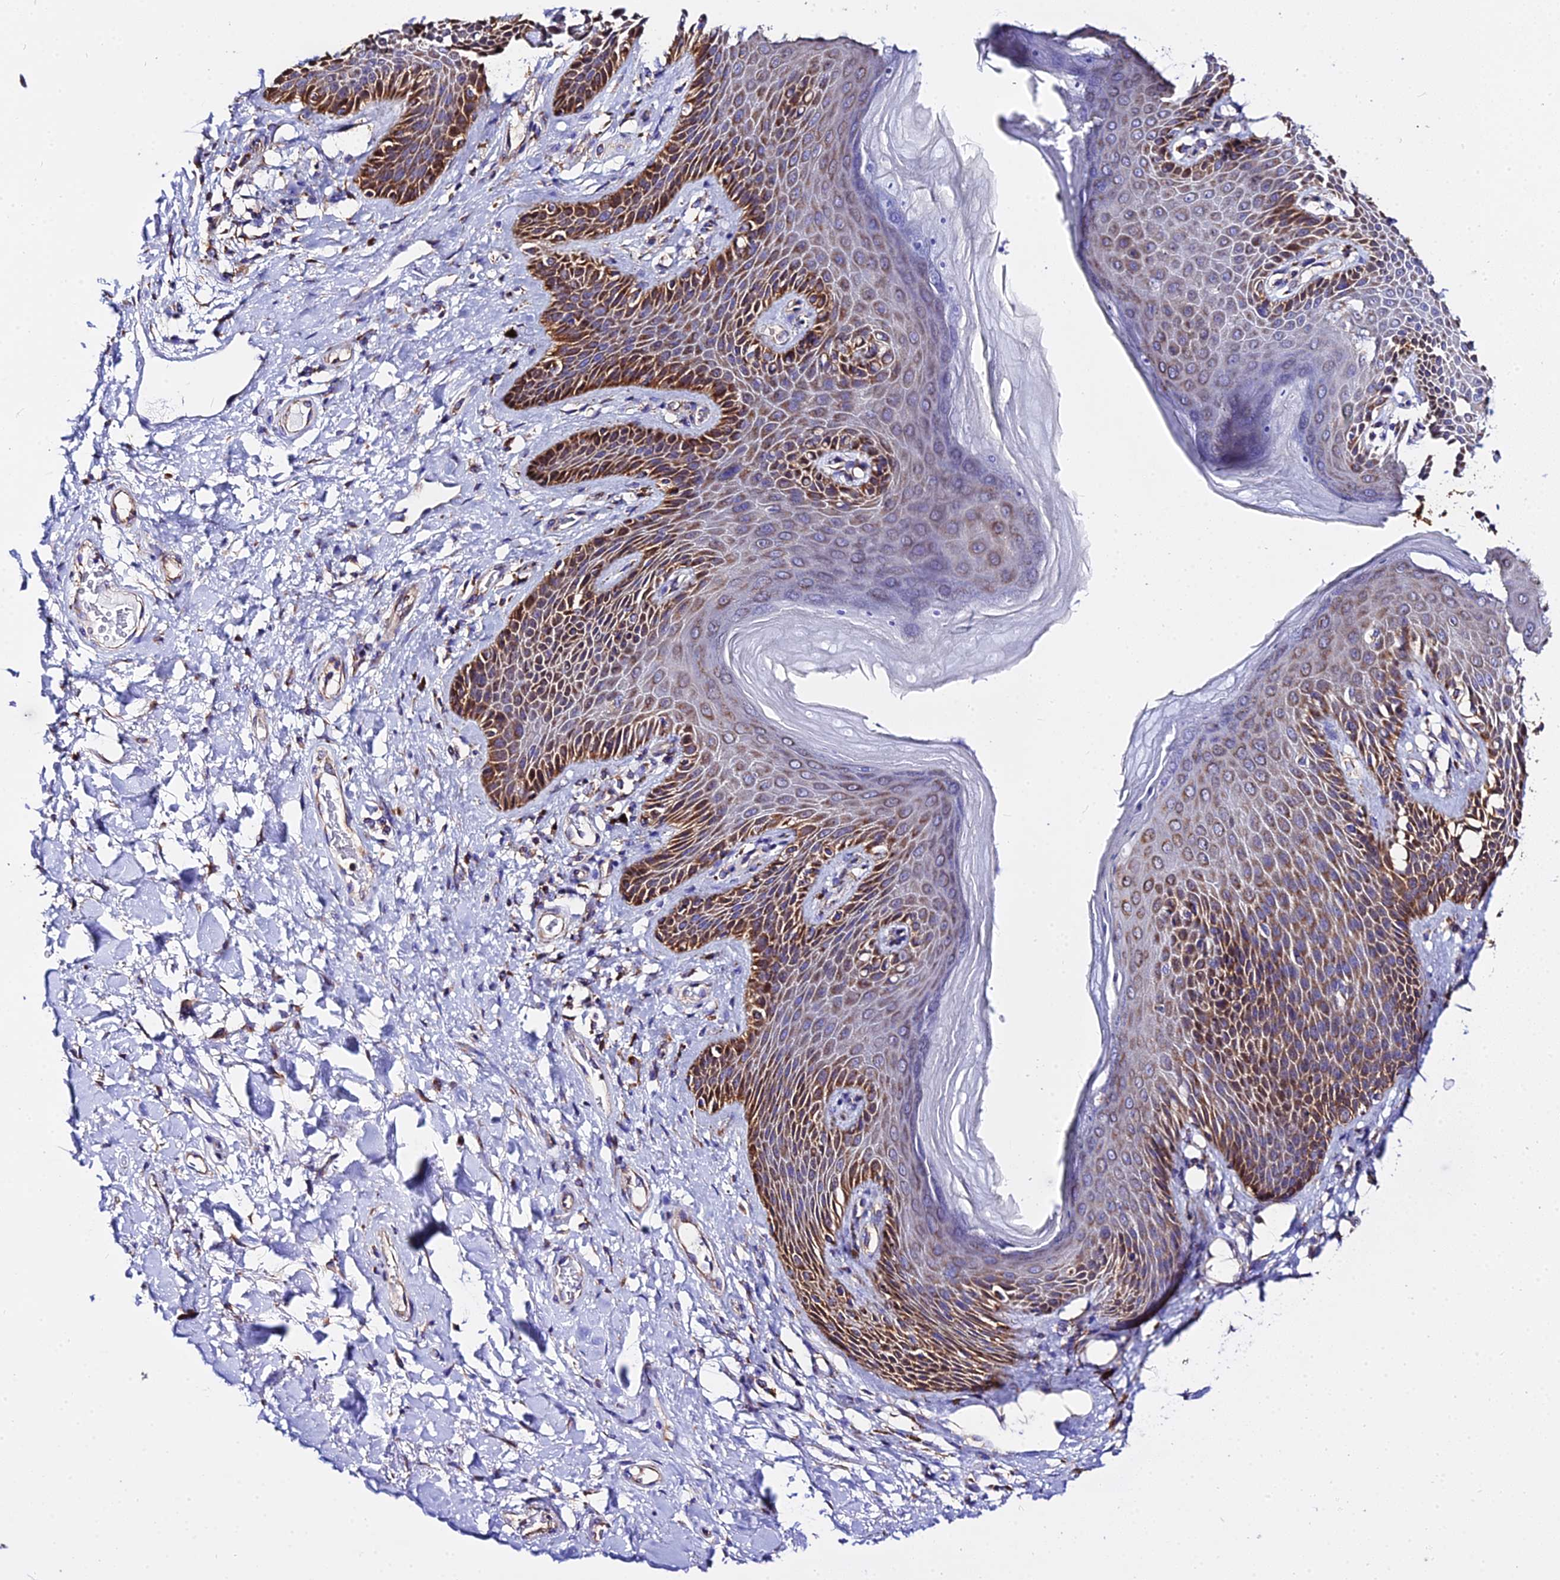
{"staining": {"intensity": "strong", "quantity": ">75%", "location": "cytoplasmic/membranous"}, "tissue": "skin", "cell_type": "Epidermal cells", "image_type": "normal", "snomed": [{"axis": "morphology", "description": "Normal tissue, NOS"}, {"axis": "topography", "description": "Anal"}], "caption": "DAB (3,3'-diaminobenzidine) immunohistochemical staining of benign human skin reveals strong cytoplasmic/membranous protein positivity in about >75% of epidermal cells. (Brightfield microscopy of DAB IHC at high magnification).", "gene": "ZNF573", "patient": {"sex": "female", "age": 89}}